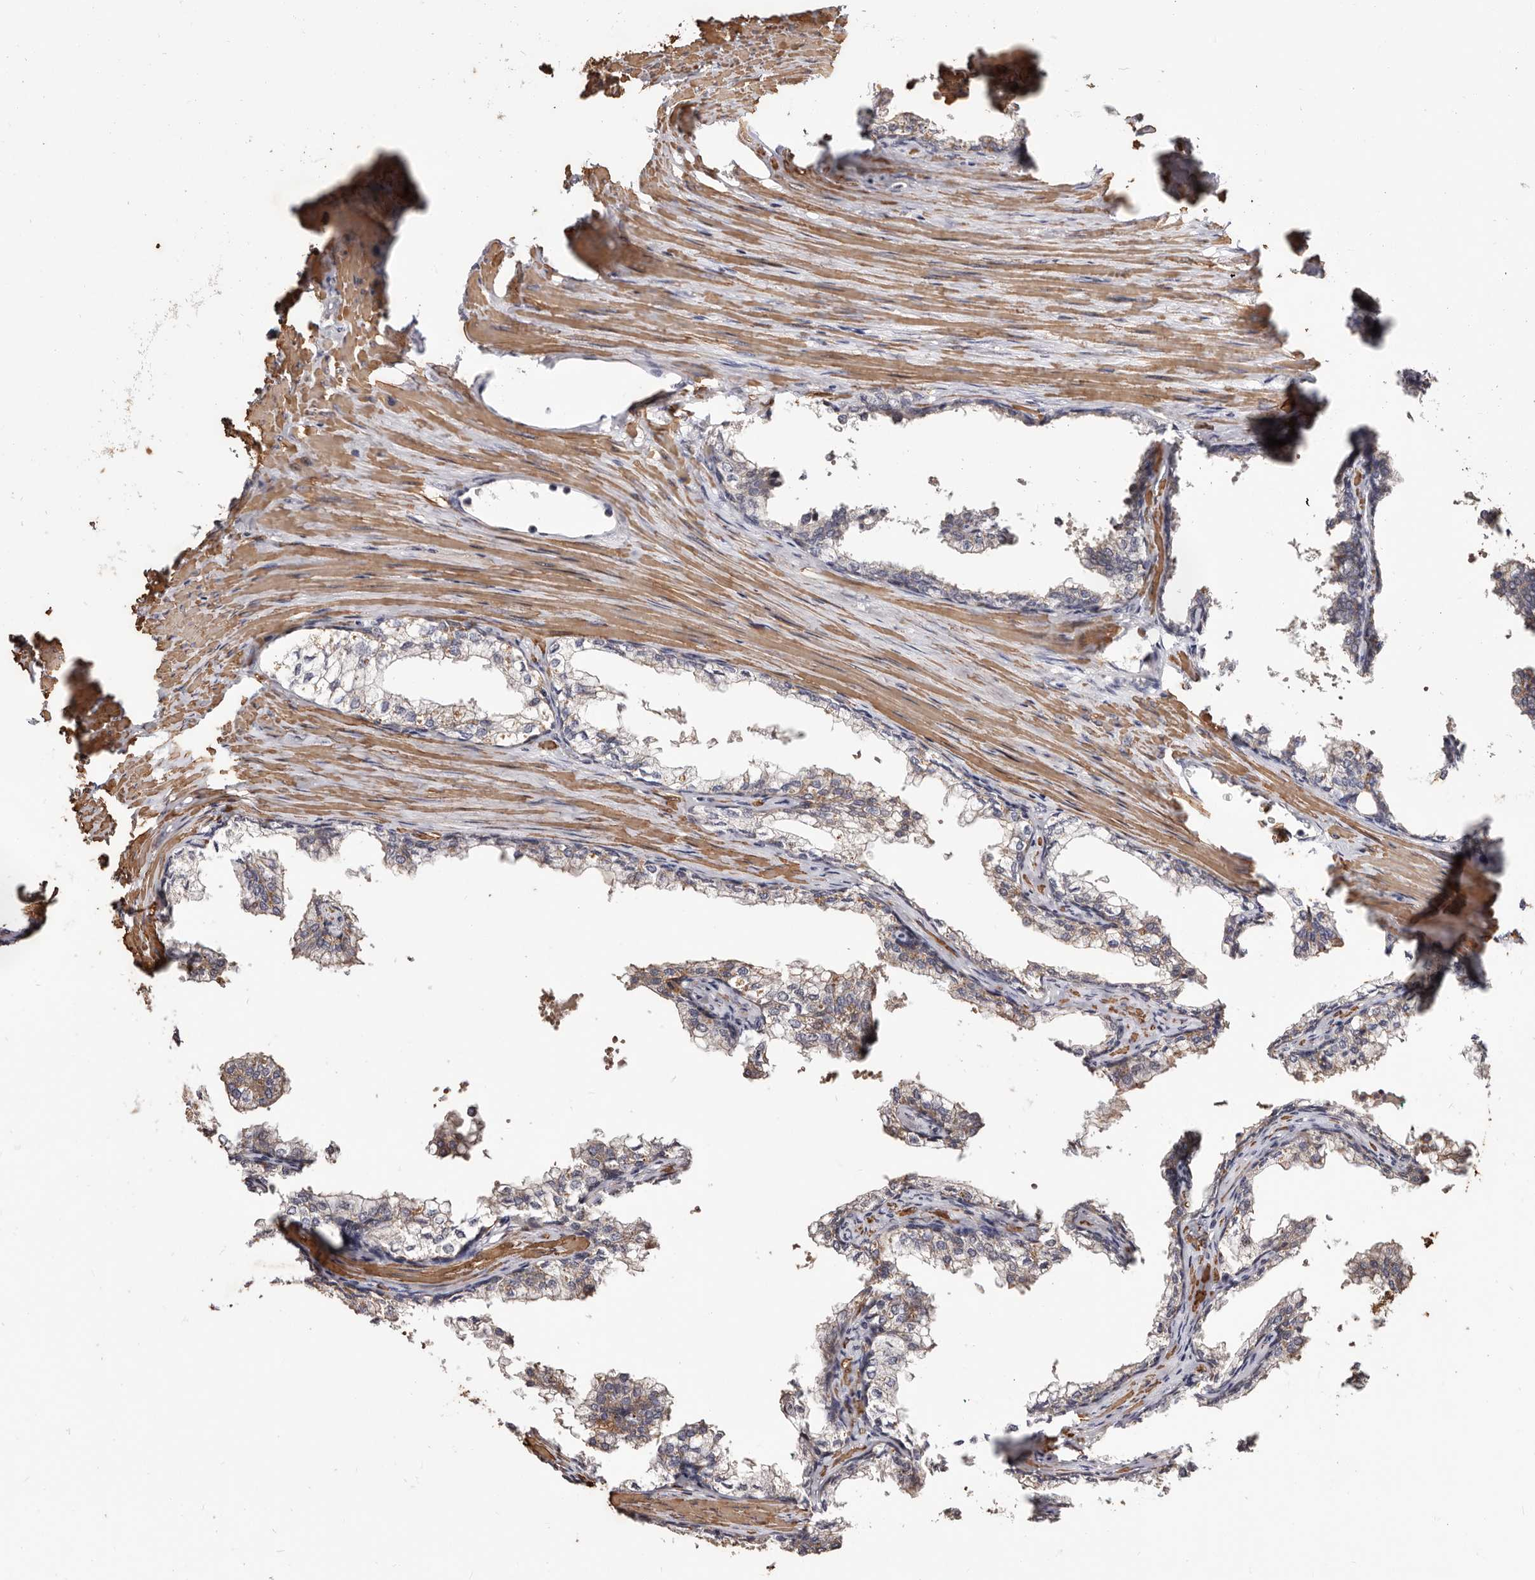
{"staining": {"intensity": "weak", "quantity": "<25%", "location": "cytoplasmic/membranous"}, "tissue": "prostate cancer", "cell_type": "Tumor cells", "image_type": "cancer", "snomed": [{"axis": "morphology", "description": "Adenocarcinoma, High grade"}, {"axis": "topography", "description": "Prostate"}], "caption": "Tumor cells show no significant protein expression in prostate cancer (high-grade adenocarcinoma).", "gene": "TRIP13", "patient": {"sex": "male", "age": 58}}